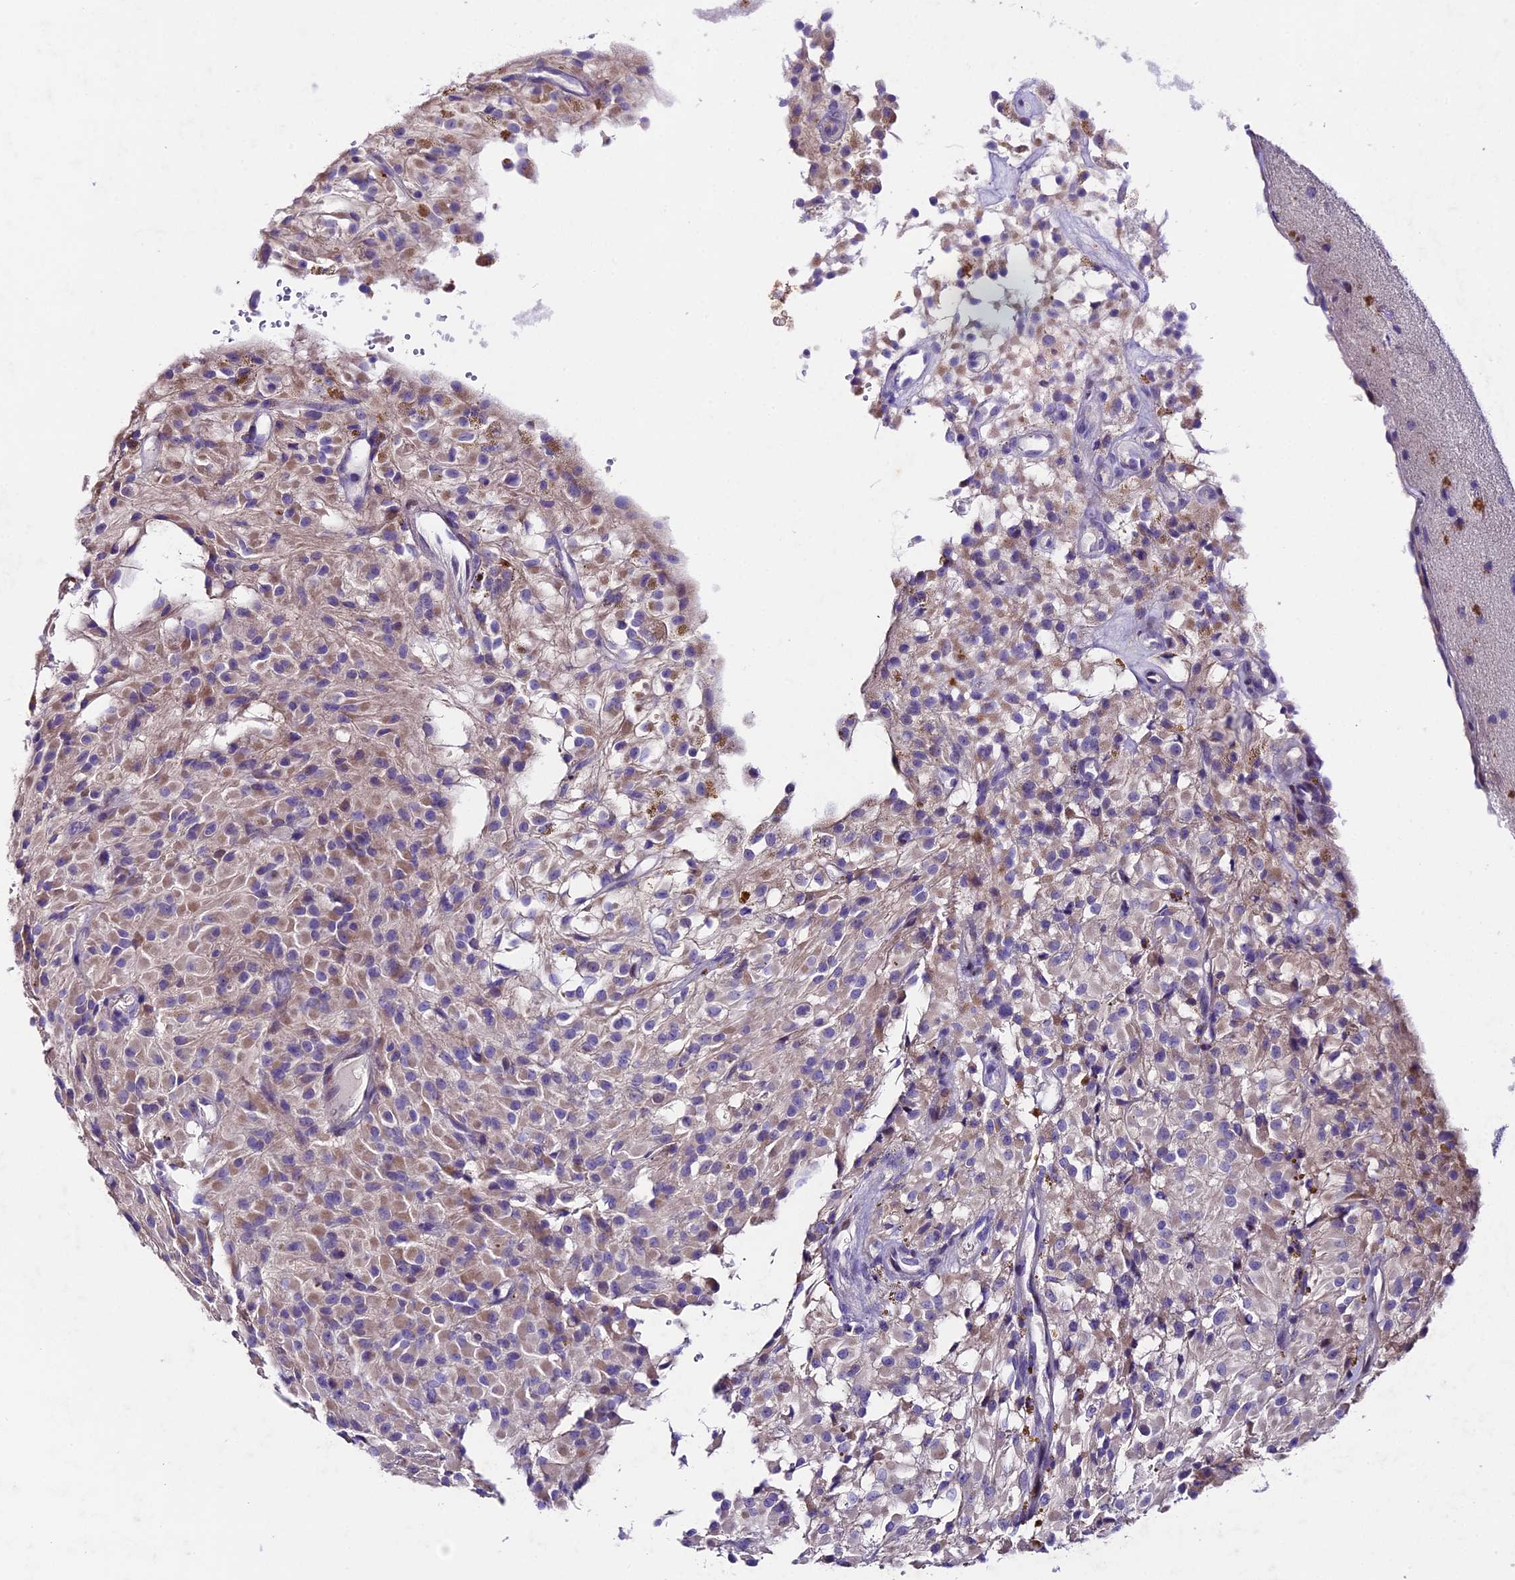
{"staining": {"intensity": "negative", "quantity": "none", "location": "none"}, "tissue": "glioma", "cell_type": "Tumor cells", "image_type": "cancer", "snomed": [{"axis": "morphology", "description": "Glioma, malignant, High grade"}, {"axis": "topography", "description": "Brain"}], "caption": "A photomicrograph of malignant glioma (high-grade) stained for a protein reveals no brown staining in tumor cells.", "gene": "IFT140", "patient": {"sex": "female", "age": 59}}